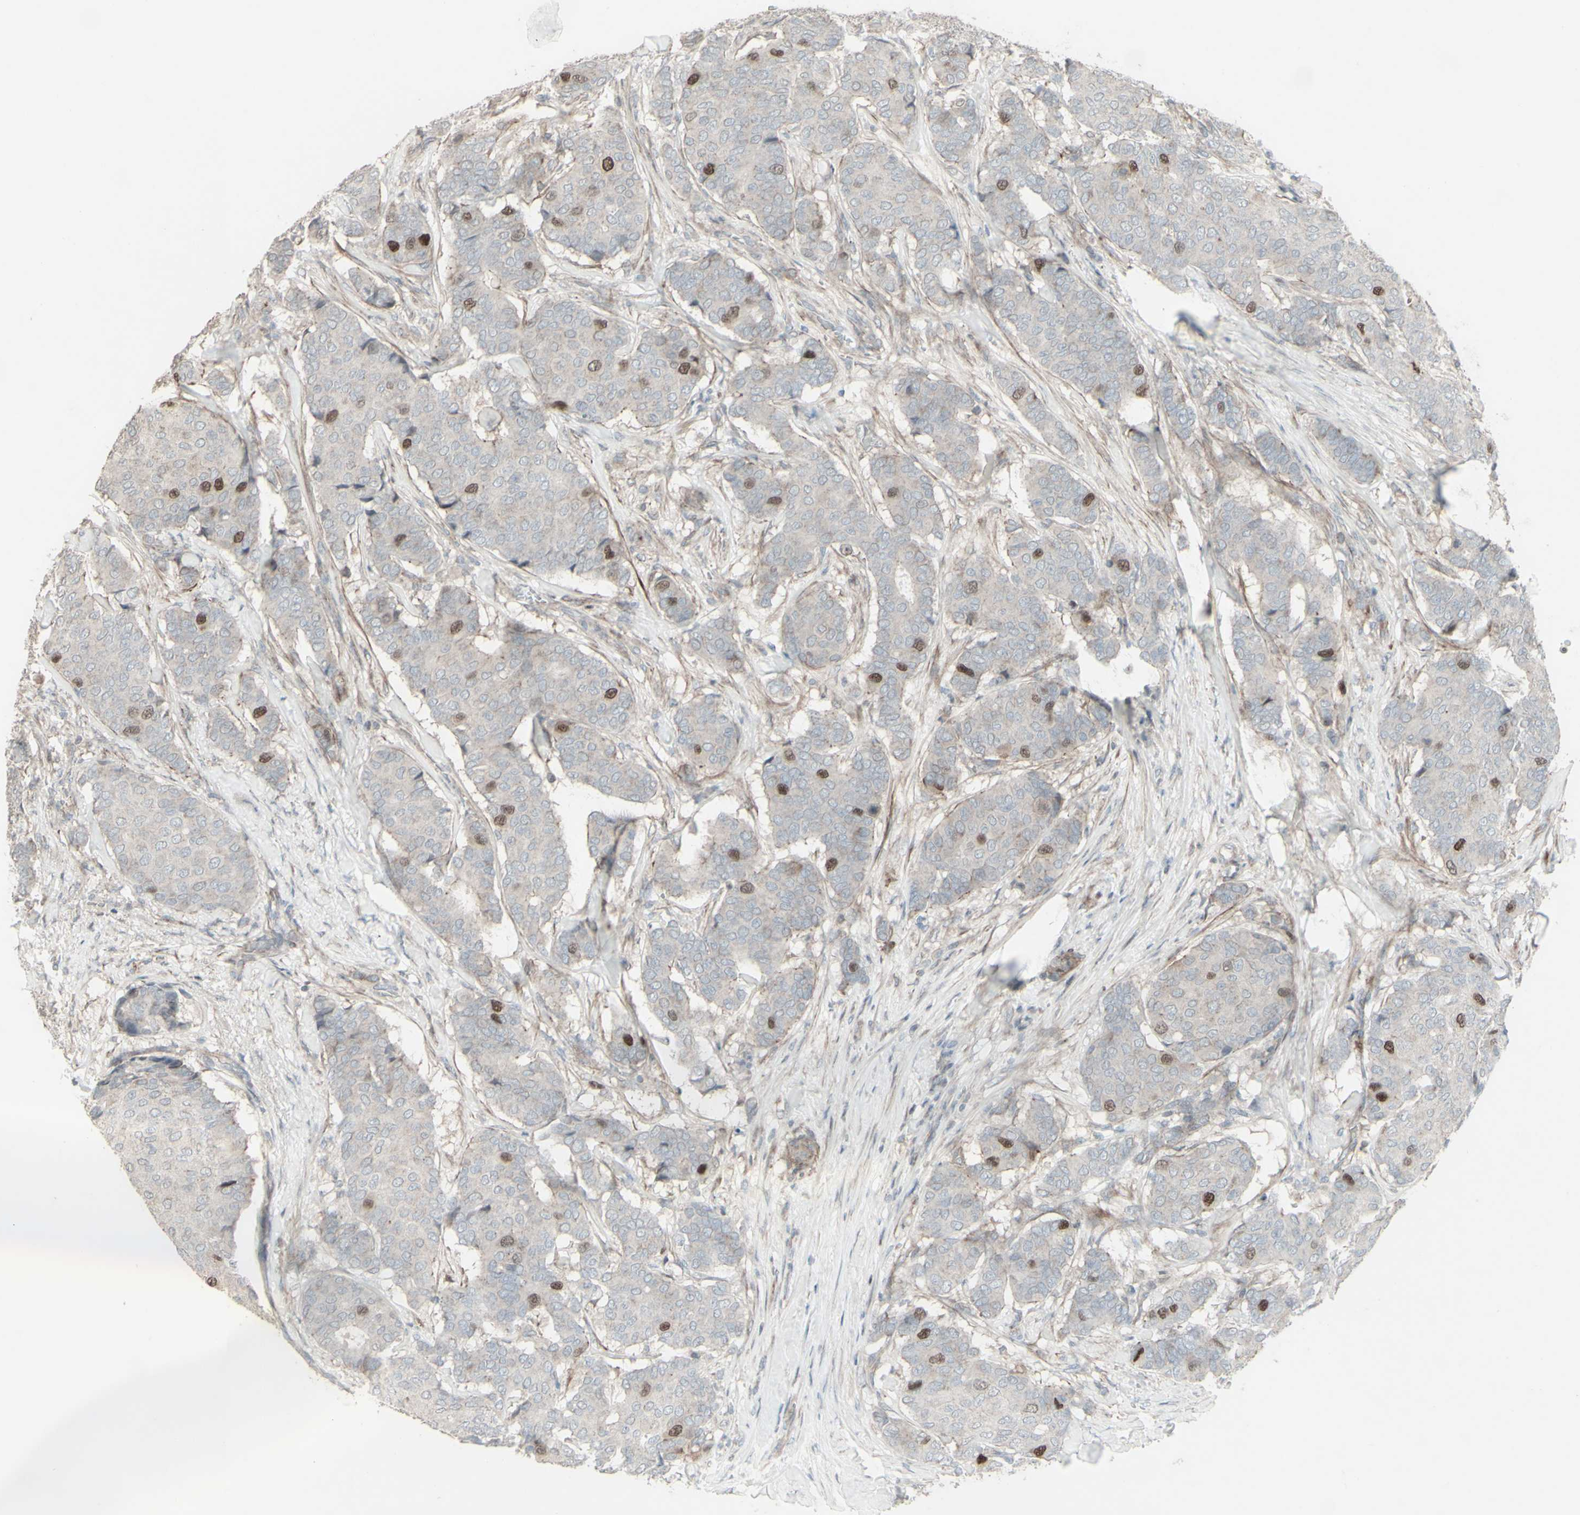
{"staining": {"intensity": "strong", "quantity": "<25%", "location": "nuclear"}, "tissue": "breast cancer", "cell_type": "Tumor cells", "image_type": "cancer", "snomed": [{"axis": "morphology", "description": "Duct carcinoma"}, {"axis": "topography", "description": "Breast"}], "caption": "This histopathology image exhibits breast cancer stained with immunohistochemistry (IHC) to label a protein in brown. The nuclear of tumor cells show strong positivity for the protein. Nuclei are counter-stained blue.", "gene": "GMNN", "patient": {"sex": "female", "age": 75}}